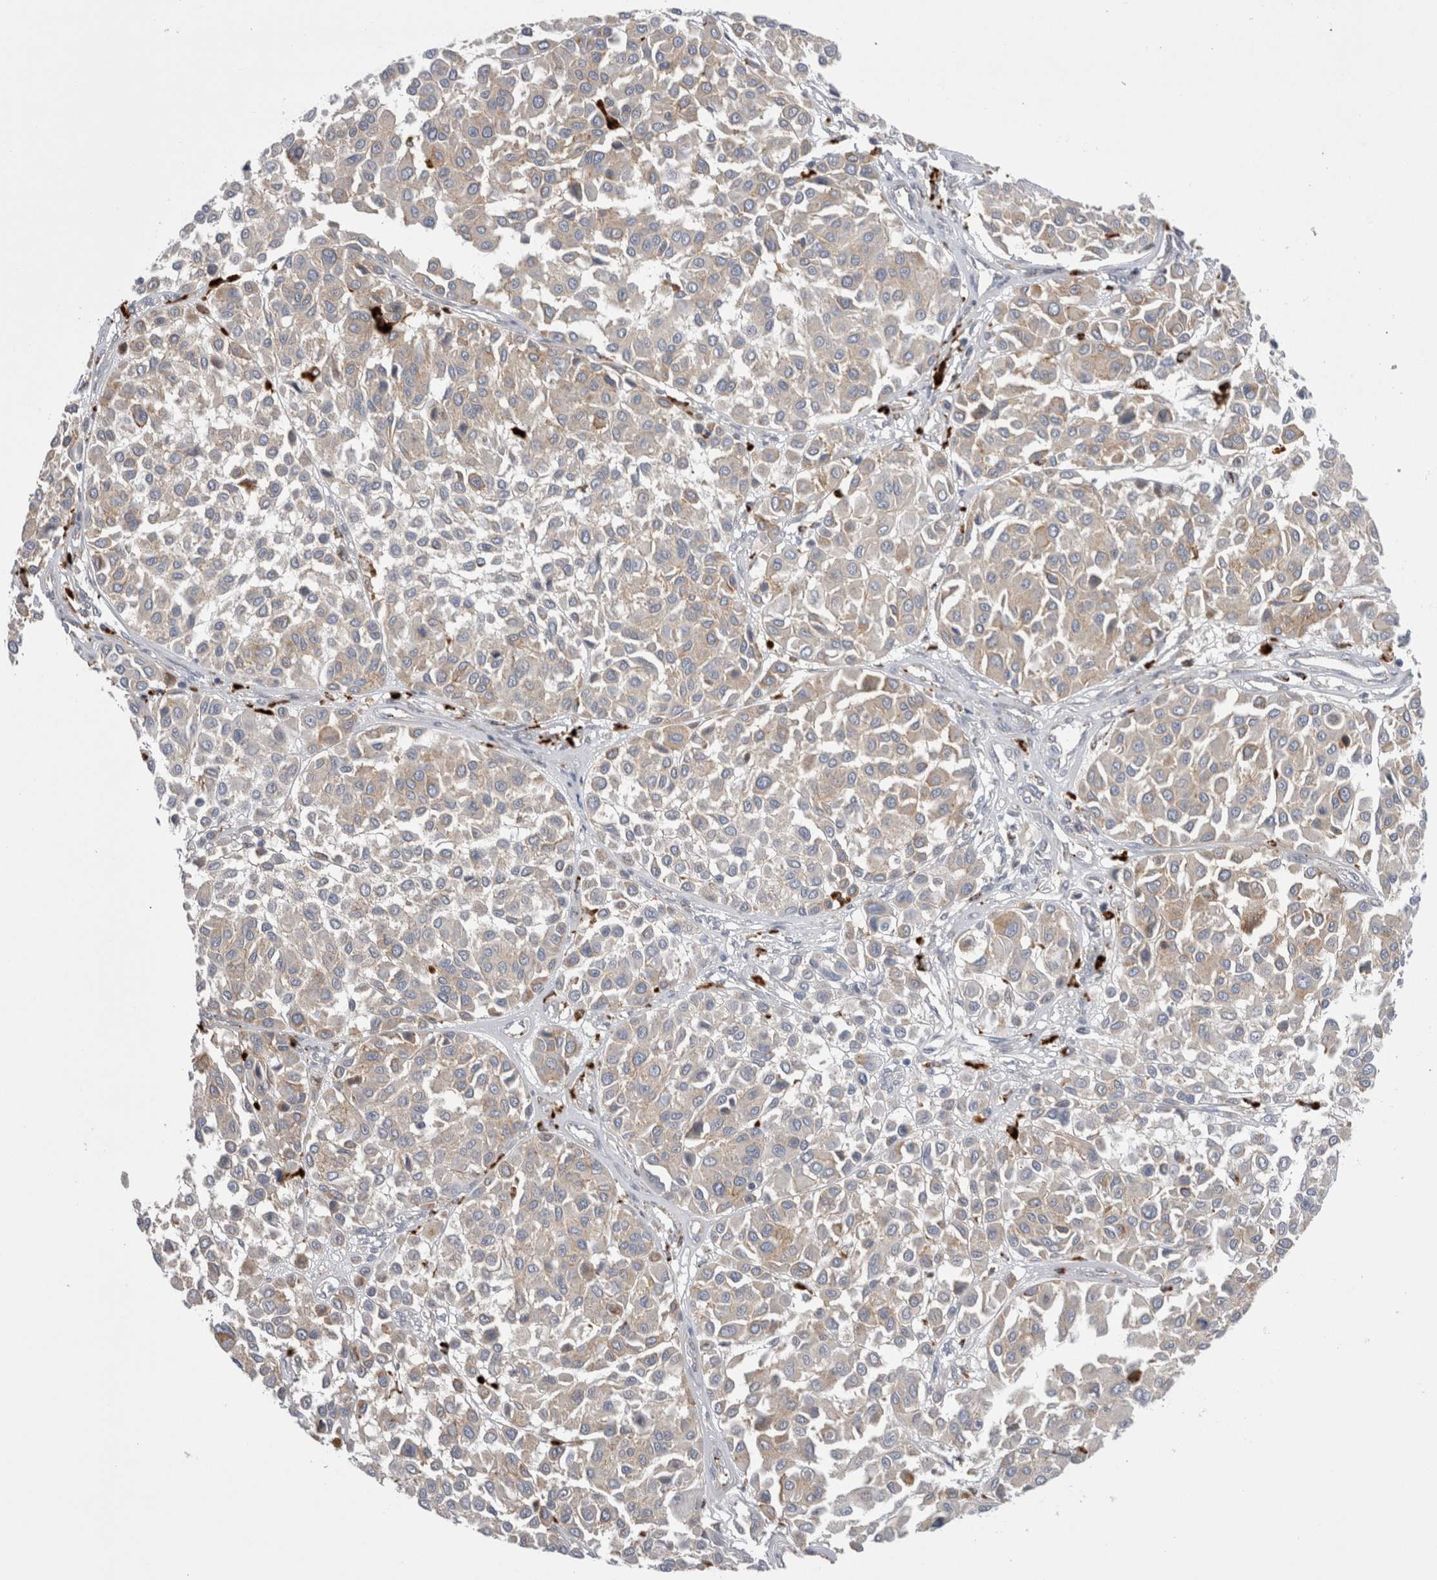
{"staining": {"intensity": "weak", "quantity": "25%-75%", "location": "cytoplasmic/membranous"}, "tissue": "melanoma", "cell_type": "Tumor cells", "image_type": "cancer", "snomed": [{"axis": "morphology", "description": "Malignant melanoma, Metastatic site"}, {"axis": "topography", "description": "Soft tissue"}], "caption": "Immunohistochemistry micrograph of neoplastic tissue: human melanoma stained using immunohistochemistry displays low levels of weak protein expression localized specifically in the cytoplasmic/membranous of tumor cells, appearing as a cytoplasmic/membranous brown color.", "gene": "EPDR1", "patient": {"sex": "male", "age": 41}}